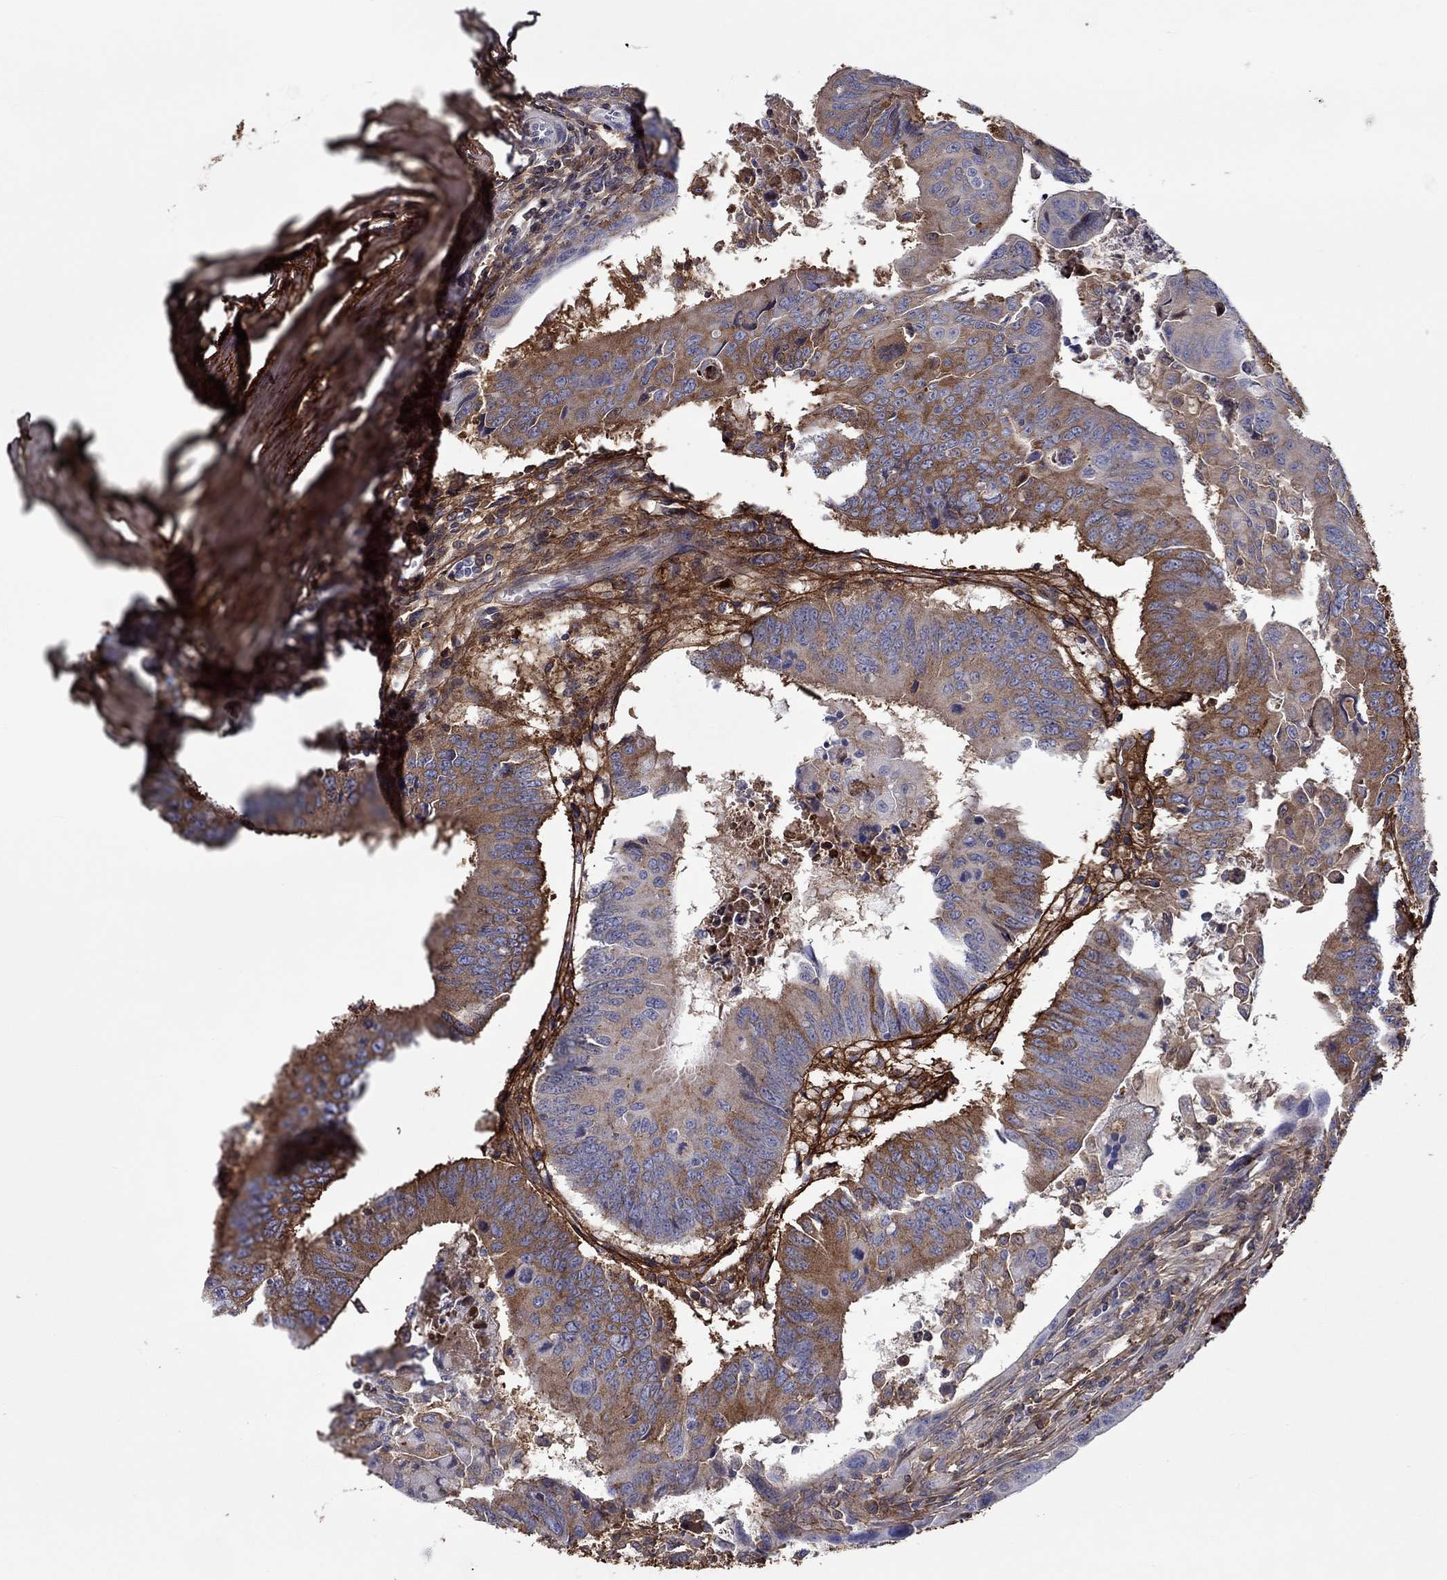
{"staining": {"intensity": "strong", "quantity": "25%-75%", "location": "cytoplasmic/membranous"}, "tissue": "colorectal cancer", "cell_type": "Tumor cells", "image_type": "cancer", "snomed": [{"axis": "morphology", "description": "Adenocarcinoma, NOS"}, {"axis": "topography", "description": "Rectum"}], "caption": "Colorectal cancer (adenocarcinoma) tissue shows strong cytoplasmic/membranous expression in about 25%-75% of tumor cells", "gene": "TGFBI", "patient": {"sex": "male", "age": 67}}